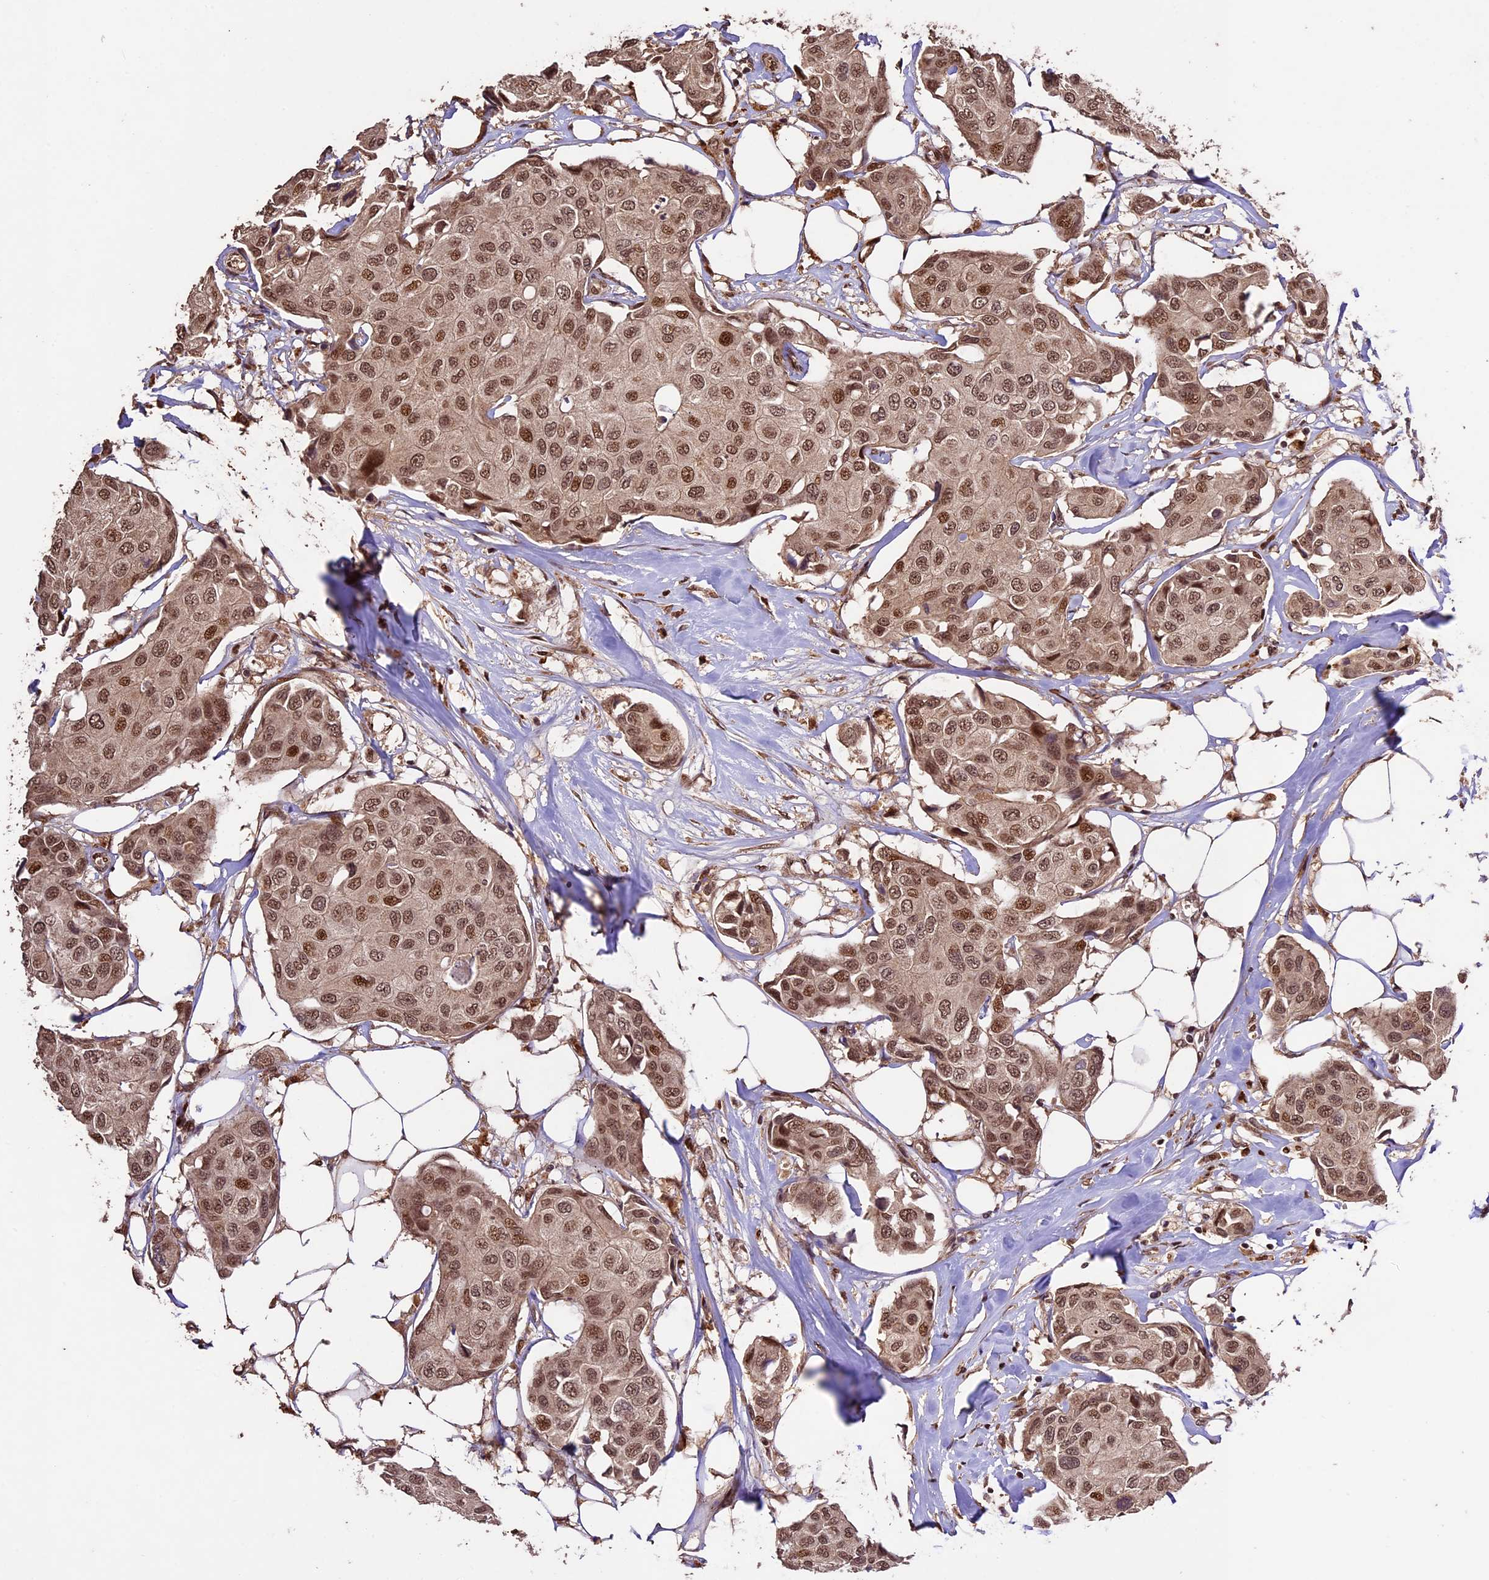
{"staining": {"intensity": "moderate", "quantity": ">75%", "location": "nuclear"}, "tissue": "breast cancer", "cell_type": "Tumor cells", "image_type": "cancer", "snomed": [{"axis": "morphology", "description": "Duct carcinoma"}, {"axis": "topography", "description": "Breast"}], "caption": "Human invasive ductal carcinoma (breast) stained with a brown dye reveals moderate nuclear positive expression in approximately >75% of tumor cells.", "gene": "CDKN2AIP", "patient": {"sex": "female", "age": 80}}